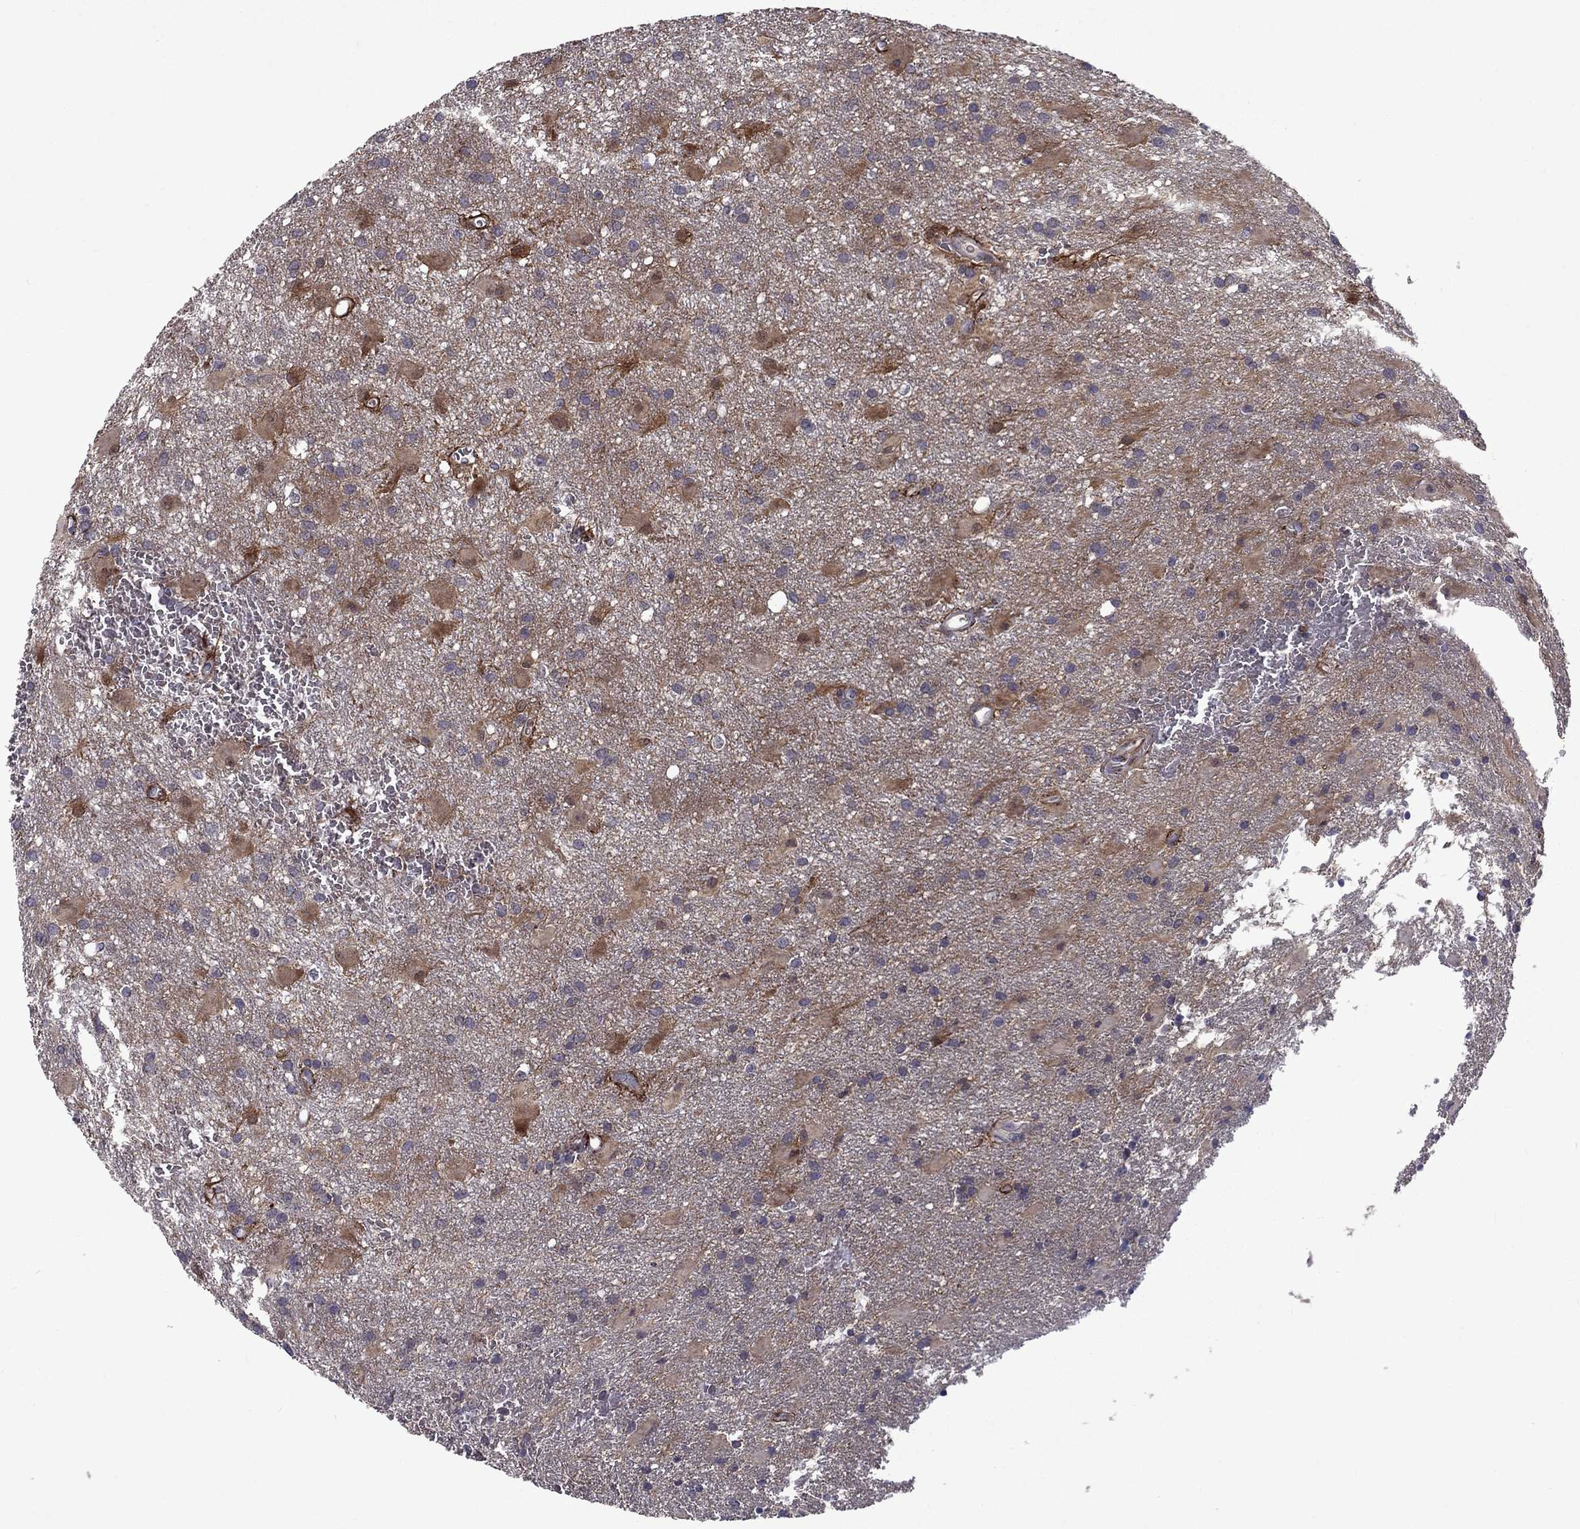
{"staining": {"intensity": "negative", "quantity": "none", "location": "none"}, "tissue": "glioma", "cell_type": "Tumor cells", "image_type": "cancer", "snomed": [{"axis": "morphology", "description": "Glioma, malignant, Low grade"}, {"axis": "topography", "description": "Brain"}], "caption": "Protein analysis of glioma shows no significant positivity in tumor cells. The staining was performed using DAB (3,3'-diaminobenzidine) to visualize the protein expression in brown, while the nuclei were stained in blue with hematoxylin (Magnification: 20x).", "gene": "SNTA1", "patient": {"sex": "male", "age": 58}}